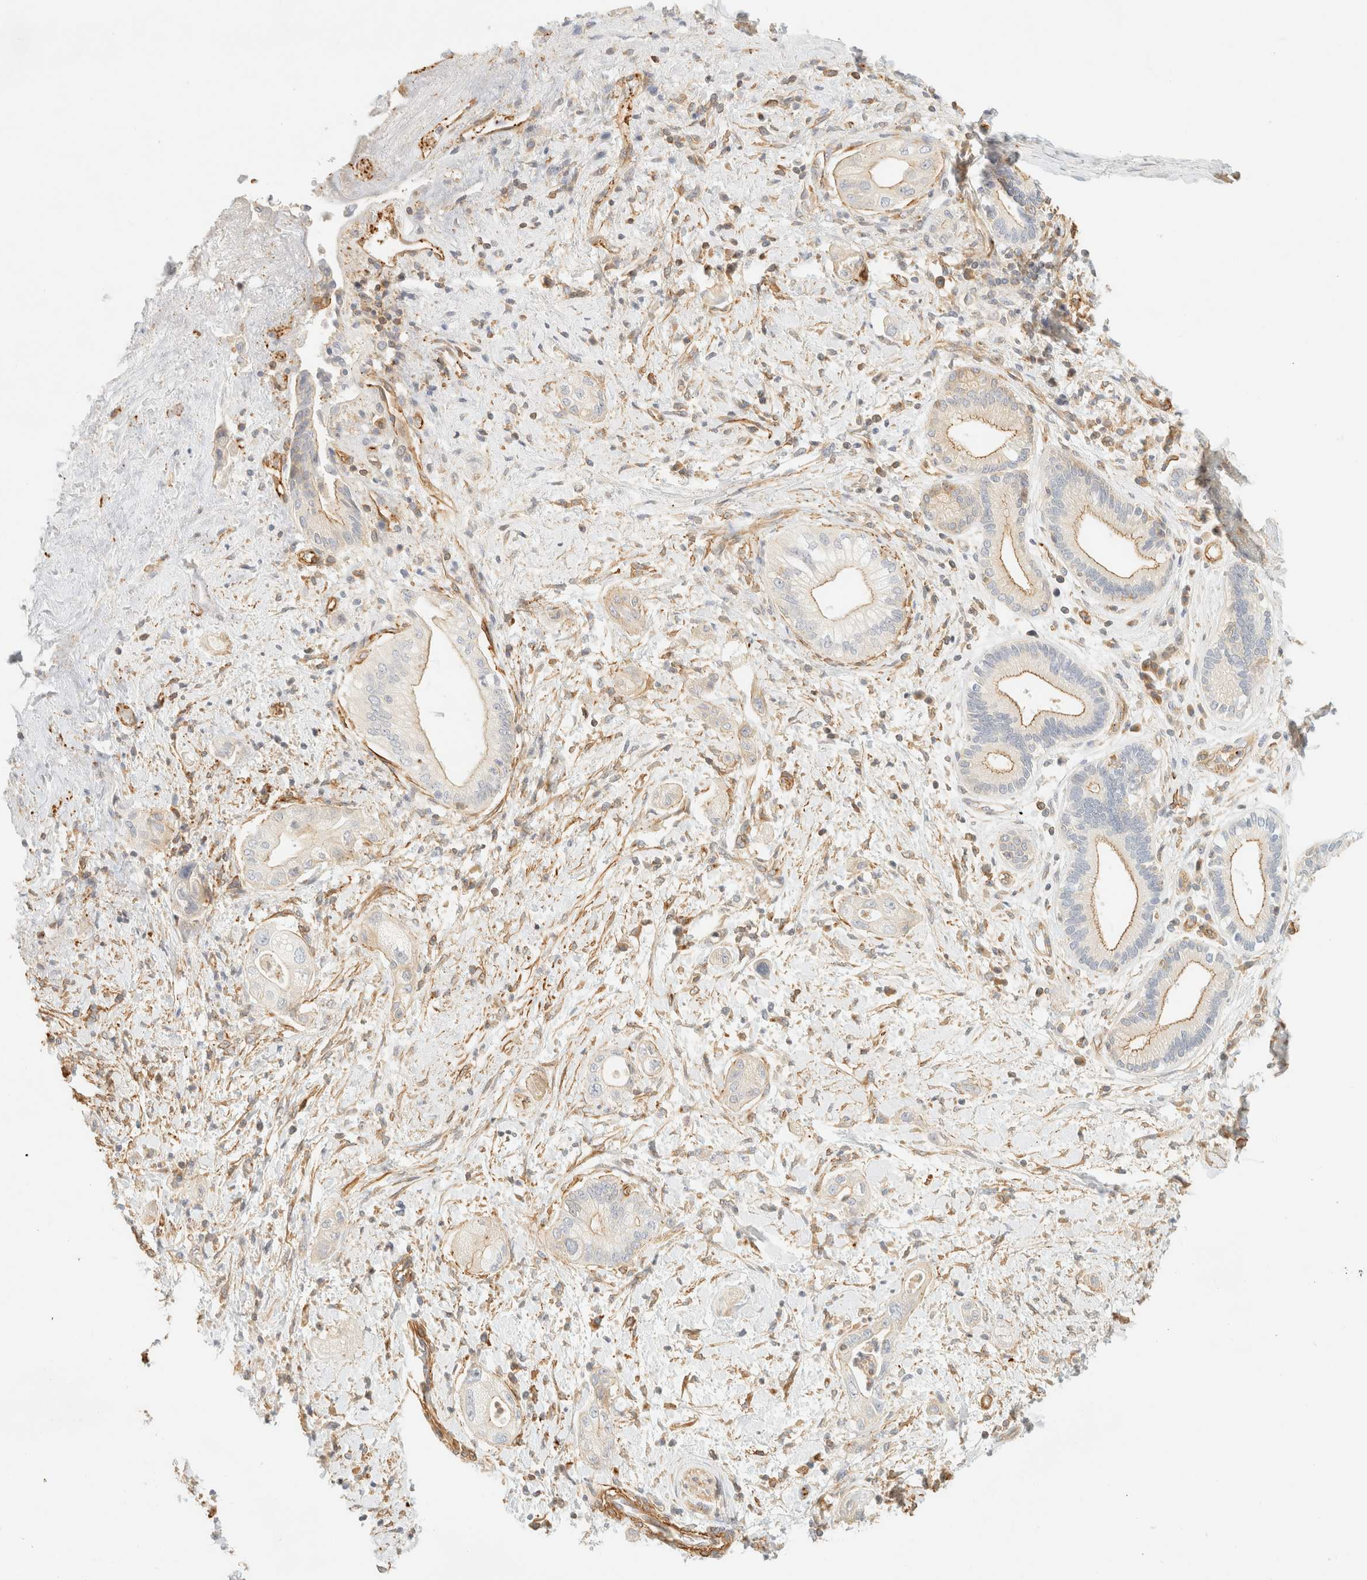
{"staining": {"intensity": "moderate", "quantity": "25%-75%", "location": "cytoplasmic/membranous"}, "tissue": "pancreatic cancer", "cell_type": "Tumor cells", "image_type": "cancer", "snomed": [{"axis": "morphology", "description": "Adenocarcinoma, NOS"}, {"axis": "topography", "description": "Pancreas"}], "caption": "This is an image of immunohistochemistry staining of pancreatic adenocarcinoma, which shows moderate expression in the cytoplasmic/membranous of tumor cells.", "gene": "OTOP2", "patient": {"sex": "male", "age": 58}}